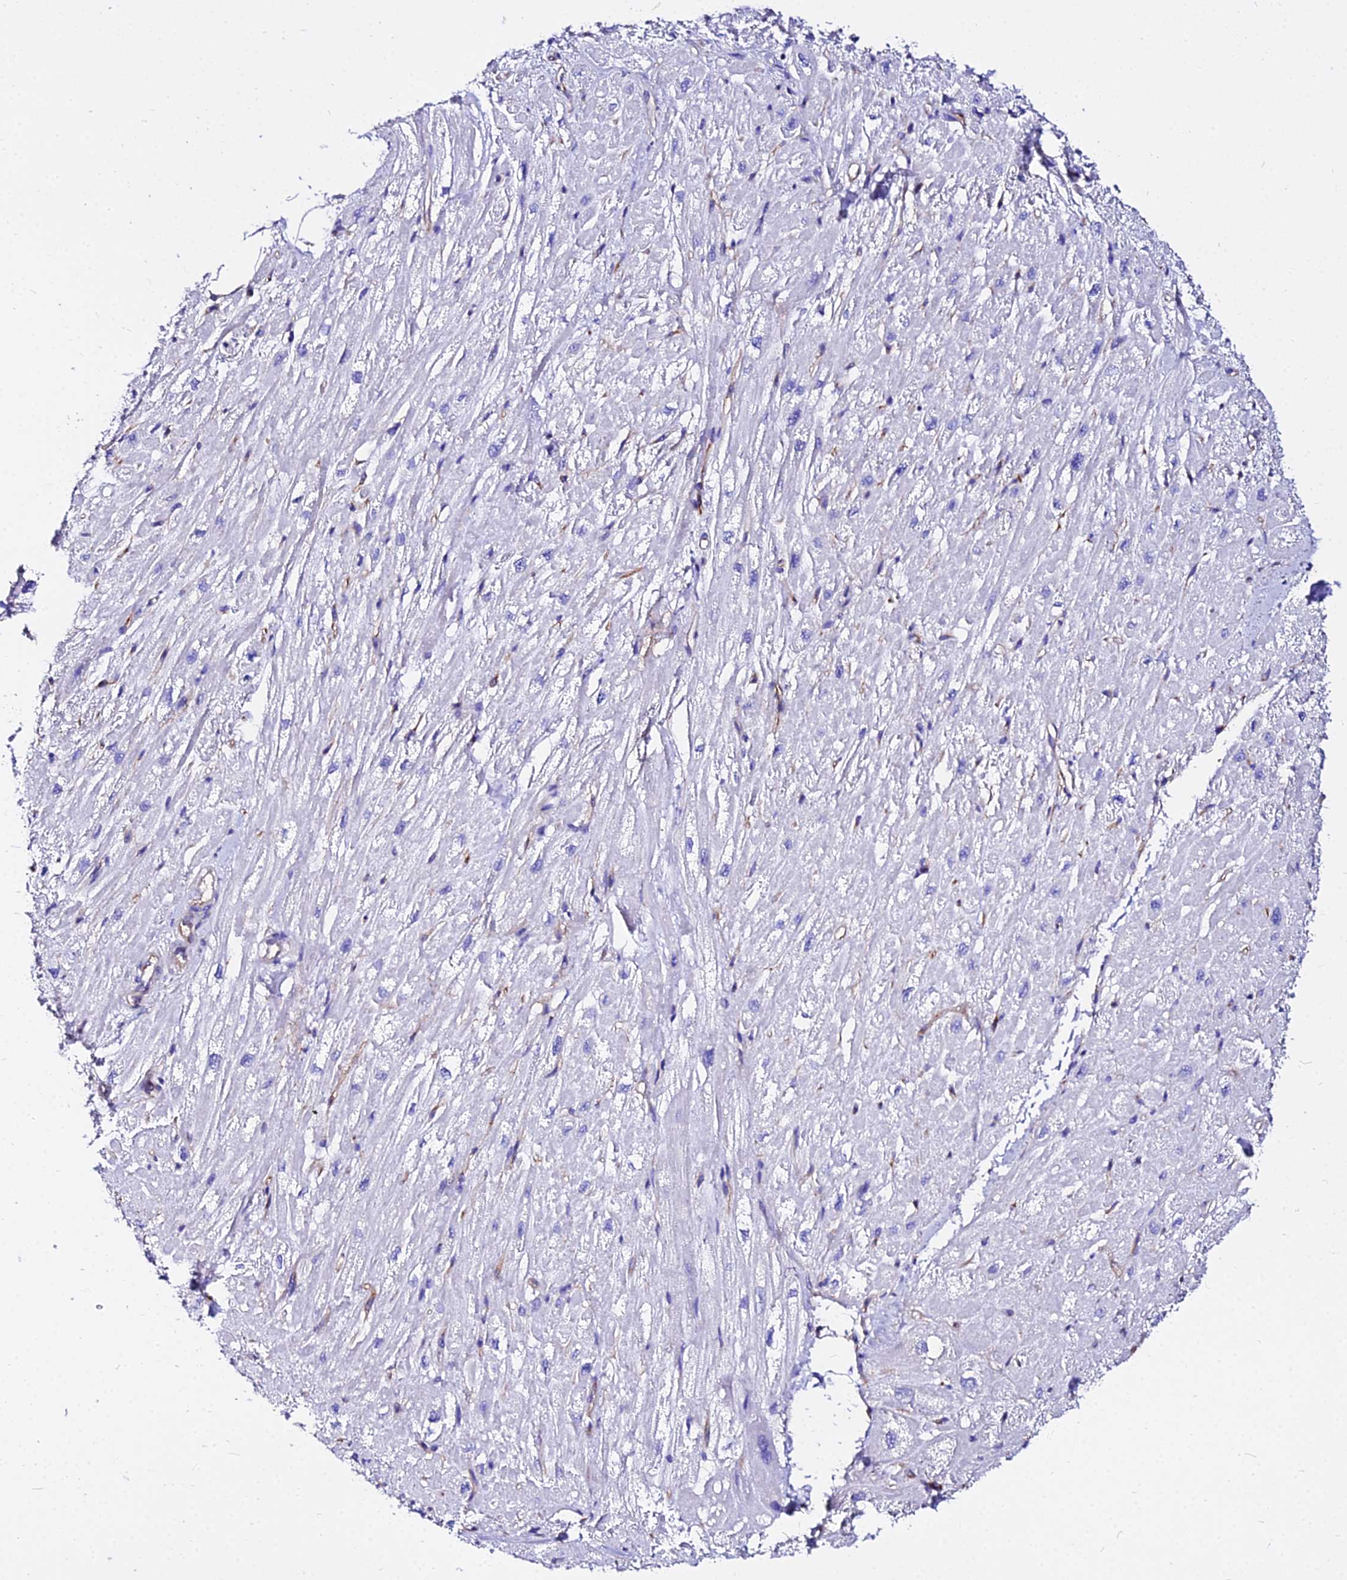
{"staining": {"intensity": "negative", "quantity": "none", "location": "none"}, "tissue": "heart muscle", "cell_type": "Cardiomyocytes", "image_type": "normal", "snomed": [{"axis": "morphology", "description": "Normal tissue, NOS"}, {"axis": "topography", "description": "Heart"}], "caption": "A photomicrograph of human heart muscle is negative for staining in cardiomyocytes. (Stains: DAB immunohistochemistry (IHC) with hematoxylin counter stain, Microscopy: brightfield microscopy at high magnification).", "gene": "DAW1", "patient": {"sex": "male", "age": 65}}